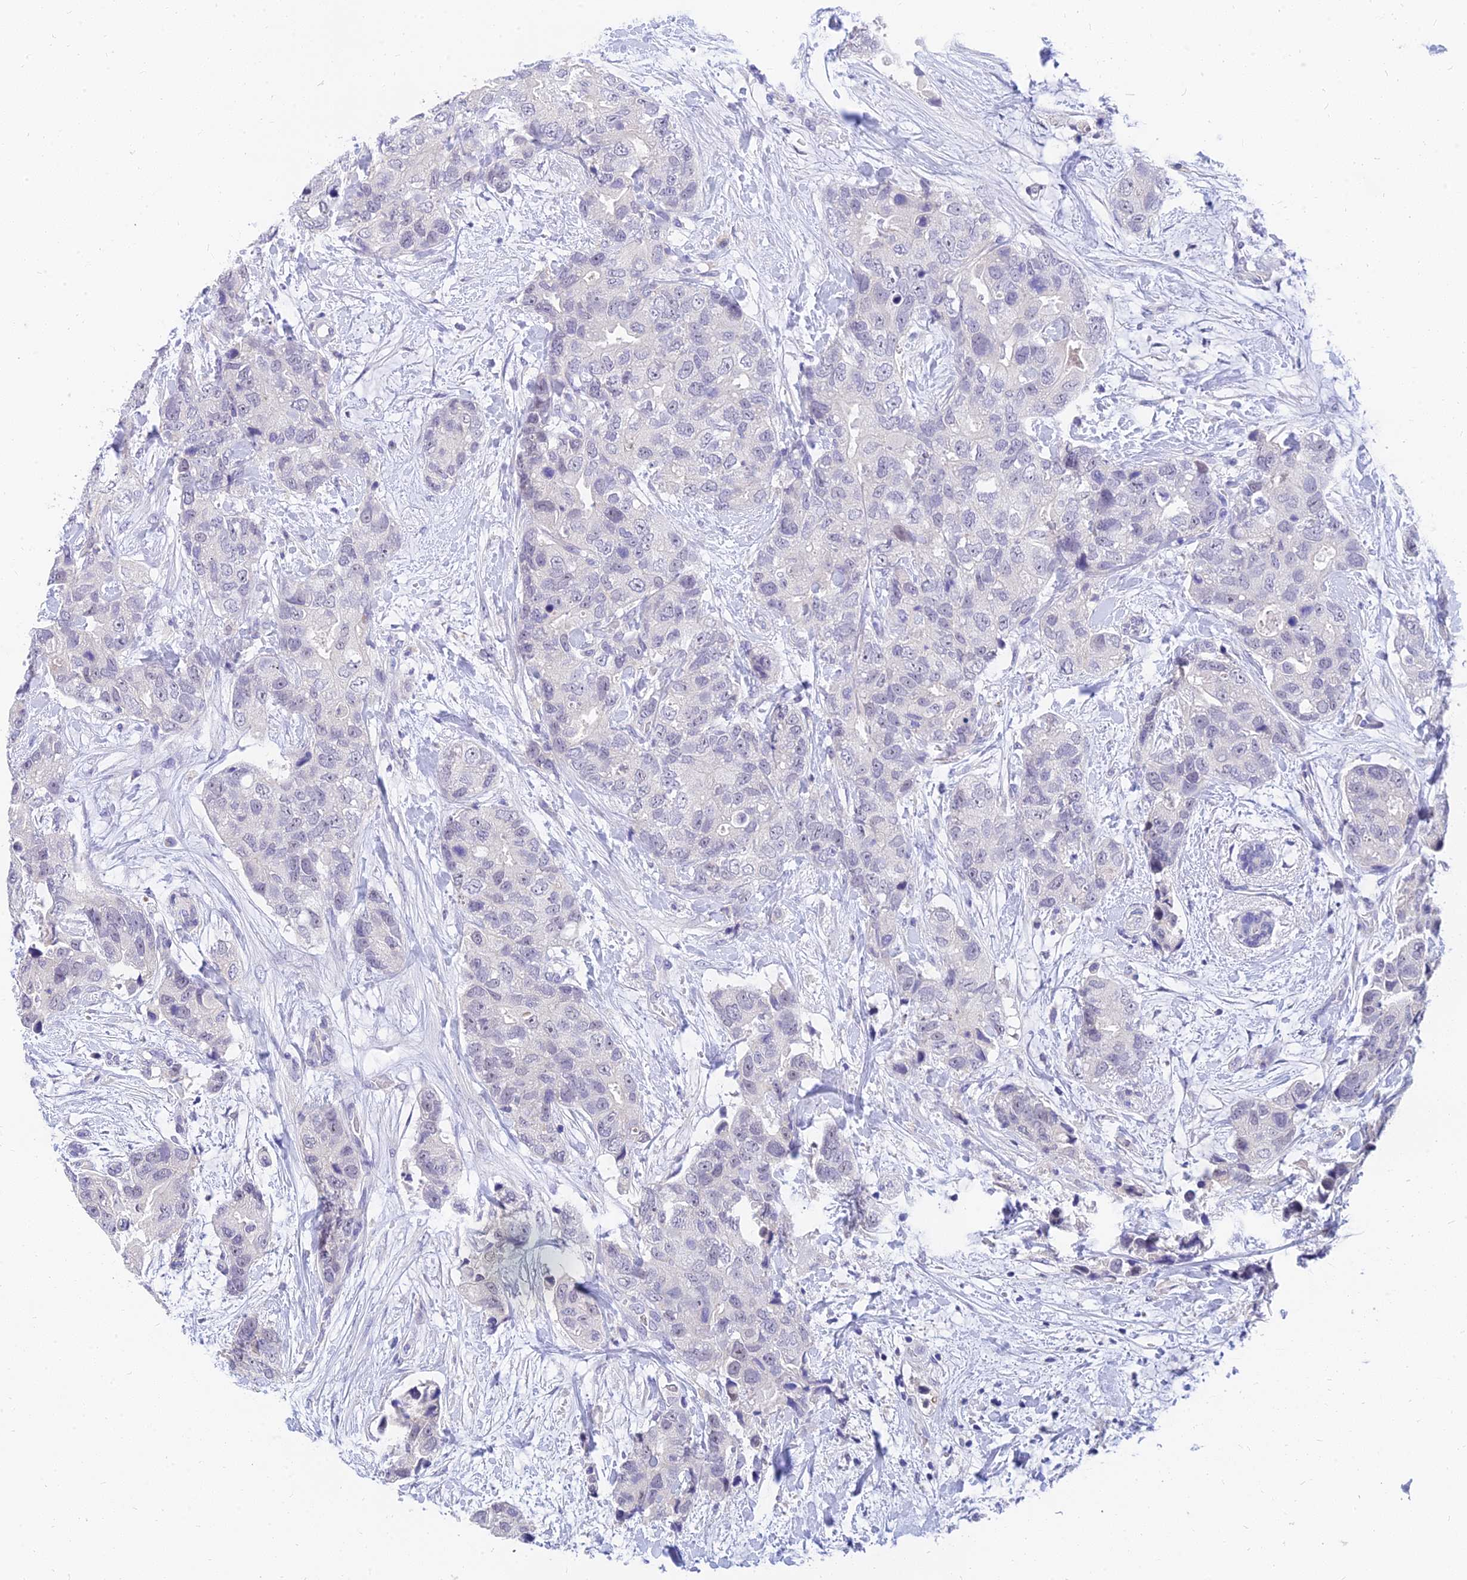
{"staining": {"intensity": "negative", "quantity": "none", "location": "none"}, "tissue": "breast cancer", "cell_type": "Tumor cells", "image_type": "cancer", "snomed": [{"axis": "morphology", "description": "Duct carcinoma"}, {"axis": "topography", "description": "Breast"}], "caption": "Histopathology image shows no protein expression in tumor cells of breast cancer tissue. (Brightfield microscopy of DAB (3,3'-diaminobenzidine) immunohistochemistry (IHC) at high magnification).", "gene": "TMEM161B", "patient": {"sex": "female", "age": 62}}